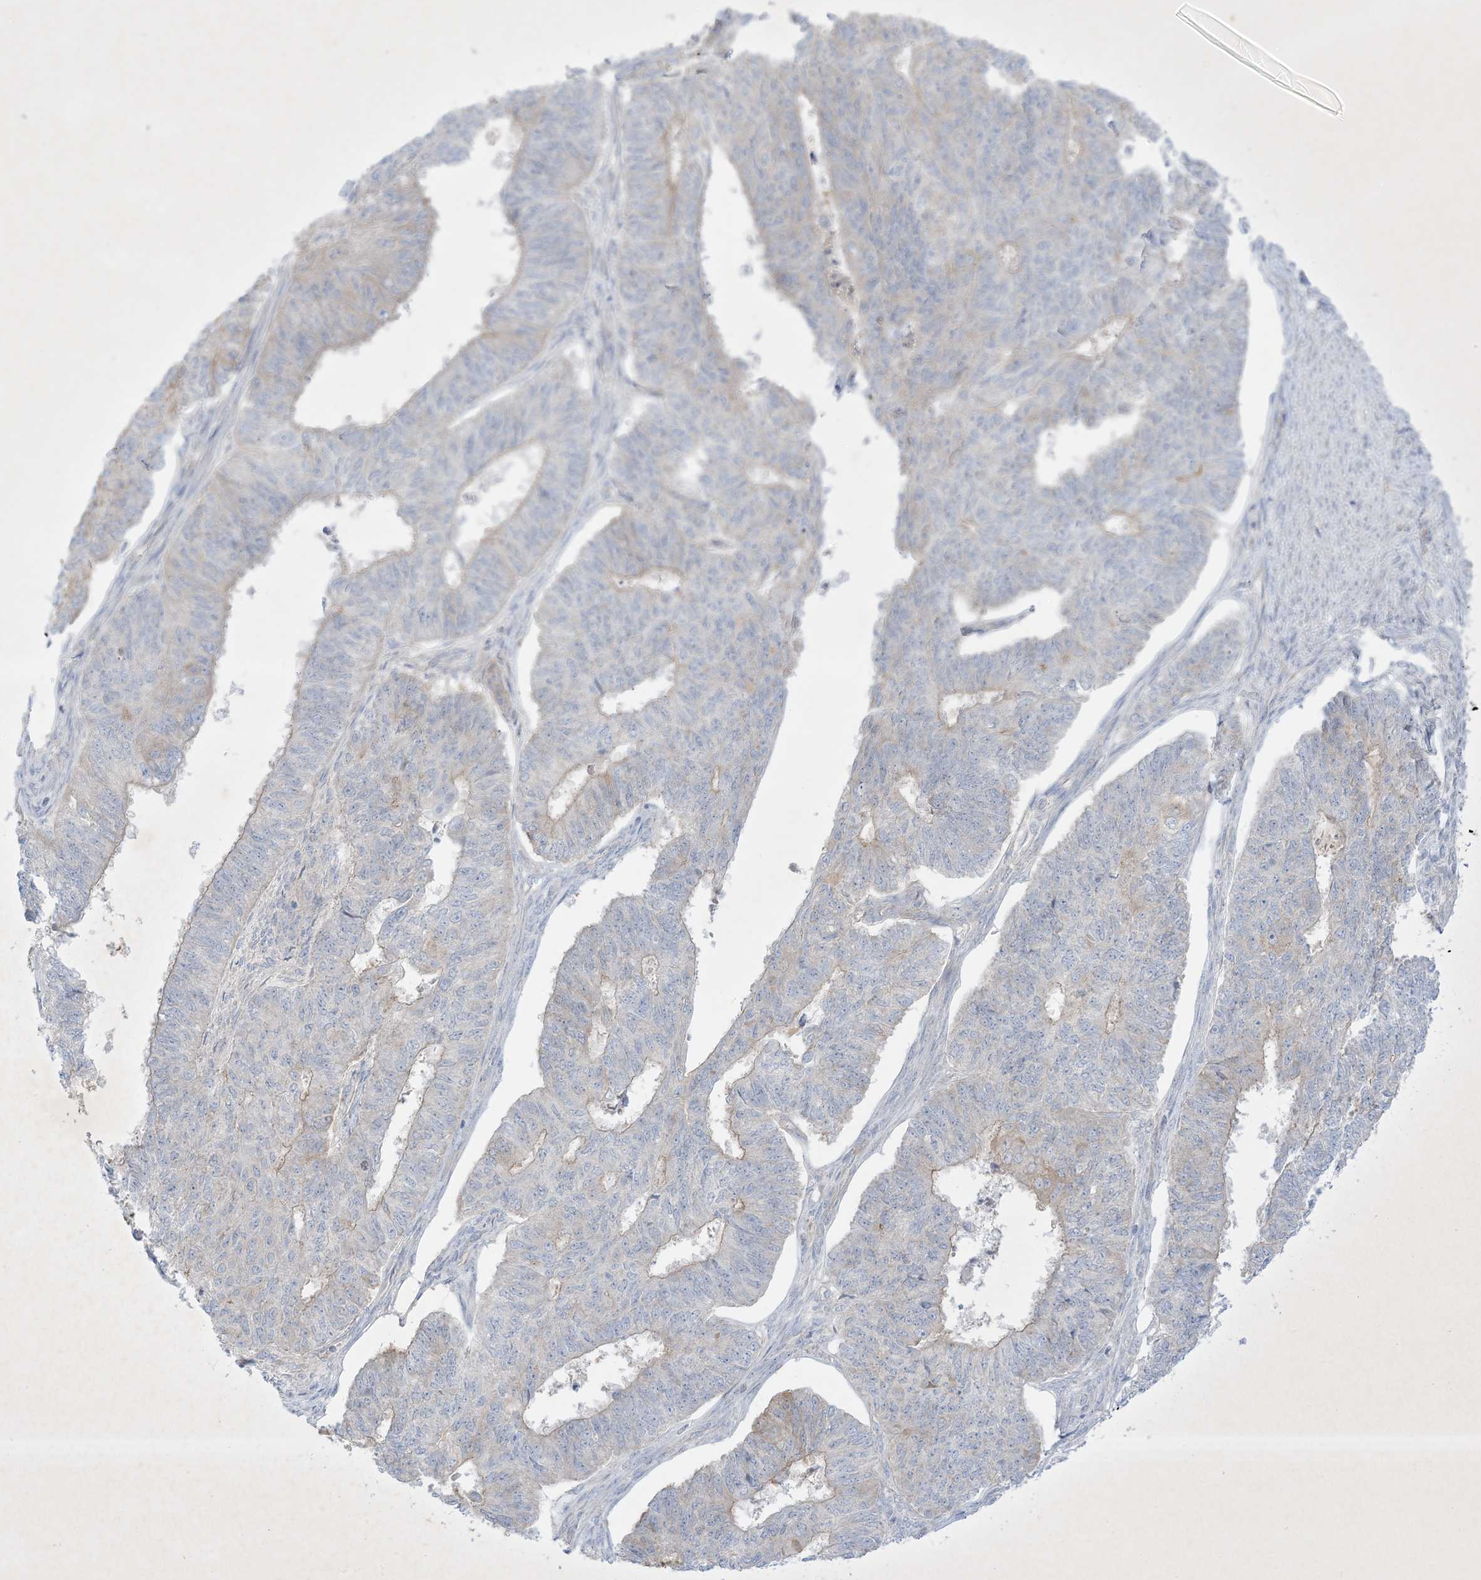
{"staining": {"intensity": "weak", "quantity": "<25%", "location": "cytoplasmic/membranous"}, "tissue": "endometrial cancer", "cell_type": "Tumor cells", "image_type": "cancer", "snomed": [{"axis": "morphology", "description": "Adenocarcinoma, NOS"}, {"axis": "topography", "description": "Endometrium"}], "caption": "The immunohistochemistry (IHC) histopathology image has no significant staining in tumor cells of adenocarcinoma (endometrial) tissue.", "gene": "PLEKHA3", "patient": {"sex": "female", "age": 32}}